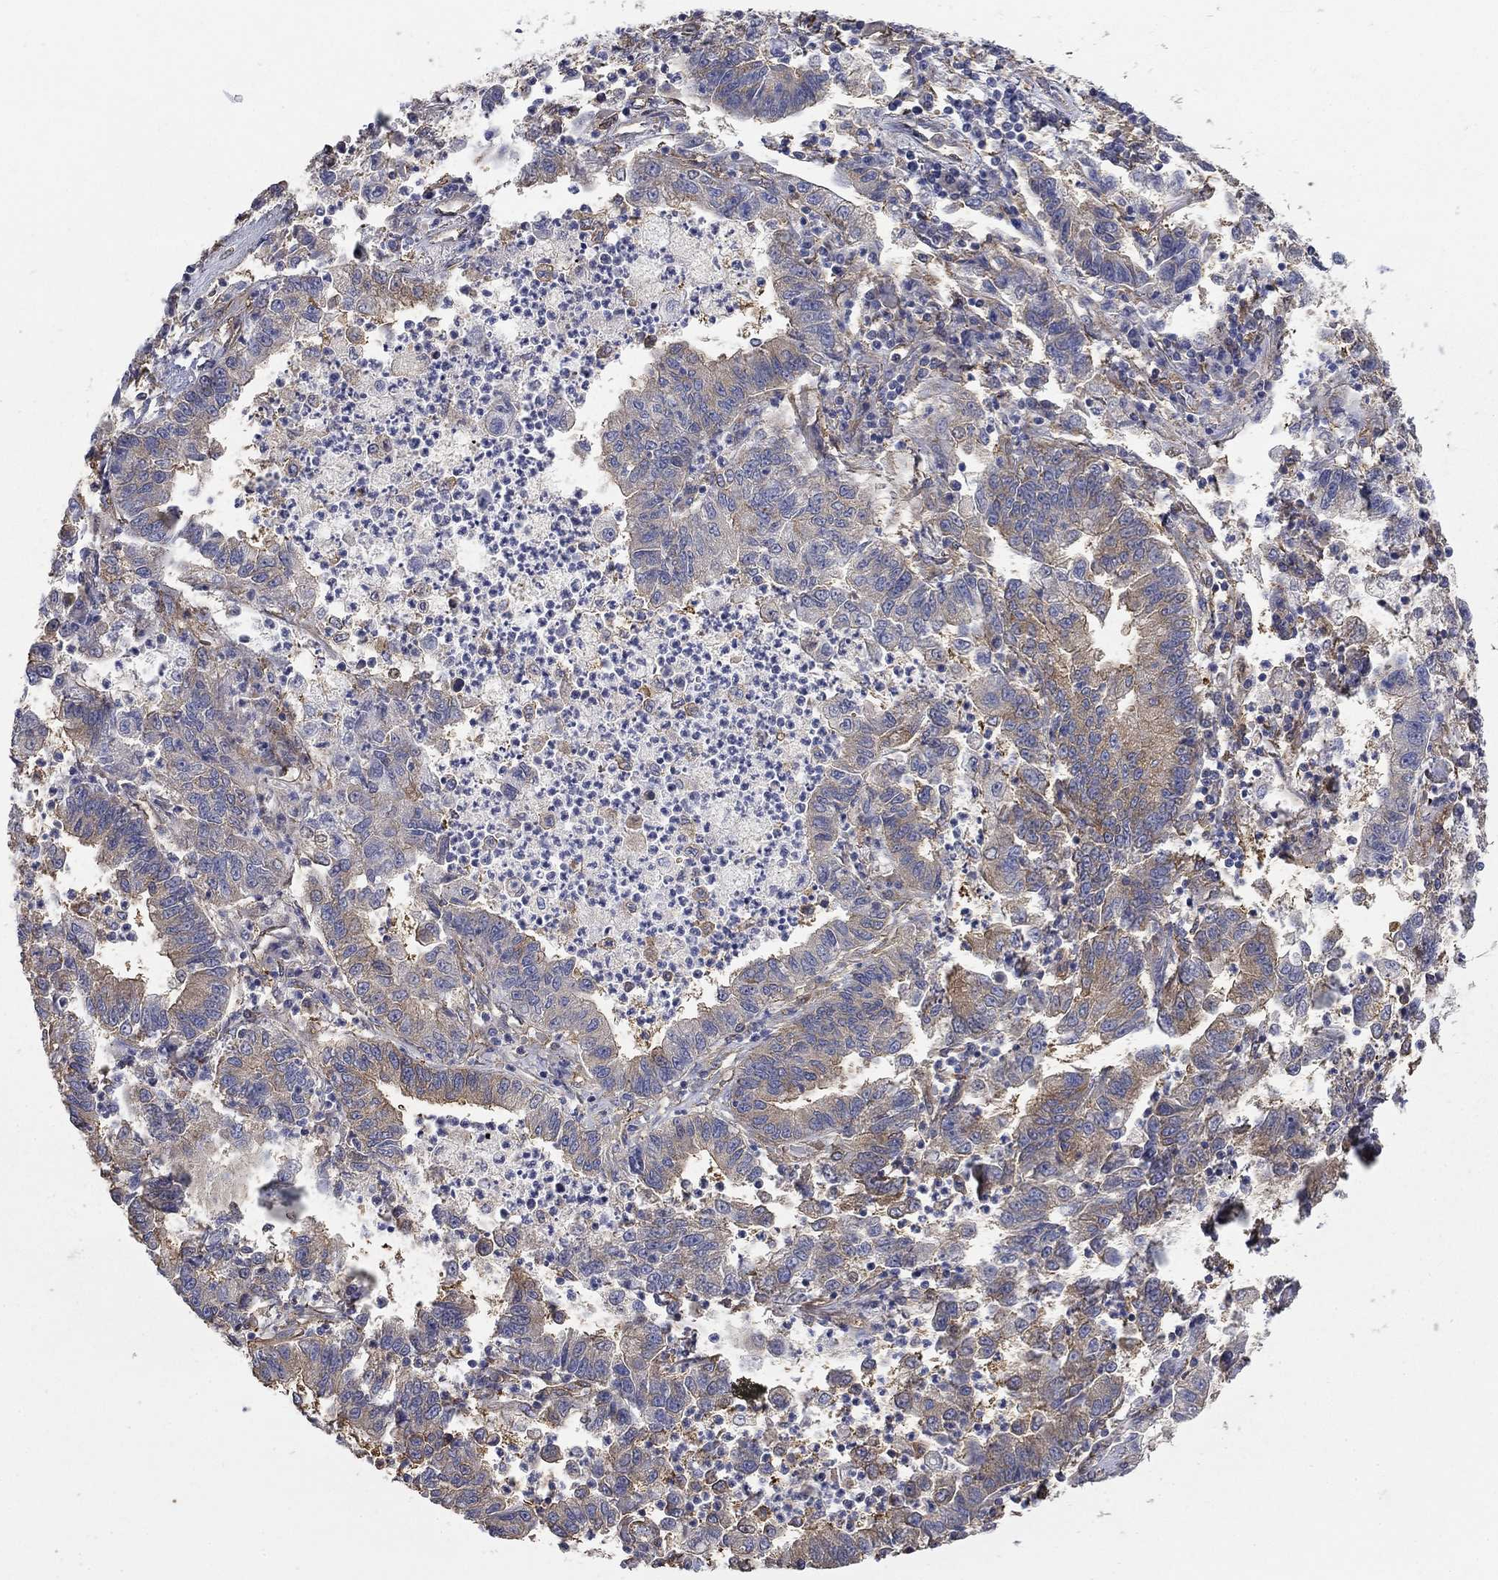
{"staining": {"intensity": "moderate", "quantity": "<25%", "location": "cytoplasmic/membranous"}, "tissue": "lung cancer", "cell_type": "Tumor cells", "image_type": "cancer", "snomed": [{"axis": "morphology", "description": "Adenocarcinoma, NOS"}, {"axis": "topography", "description": "Lung"}], "caption": "Human lung cancer stained for a protein (brown) exhibits moderate cytoplasmic/membranous positive staining in approximately <25% of tumor cells.", "gene": "DPYSL2", "patient": {"sex": "female", "age": 57}}